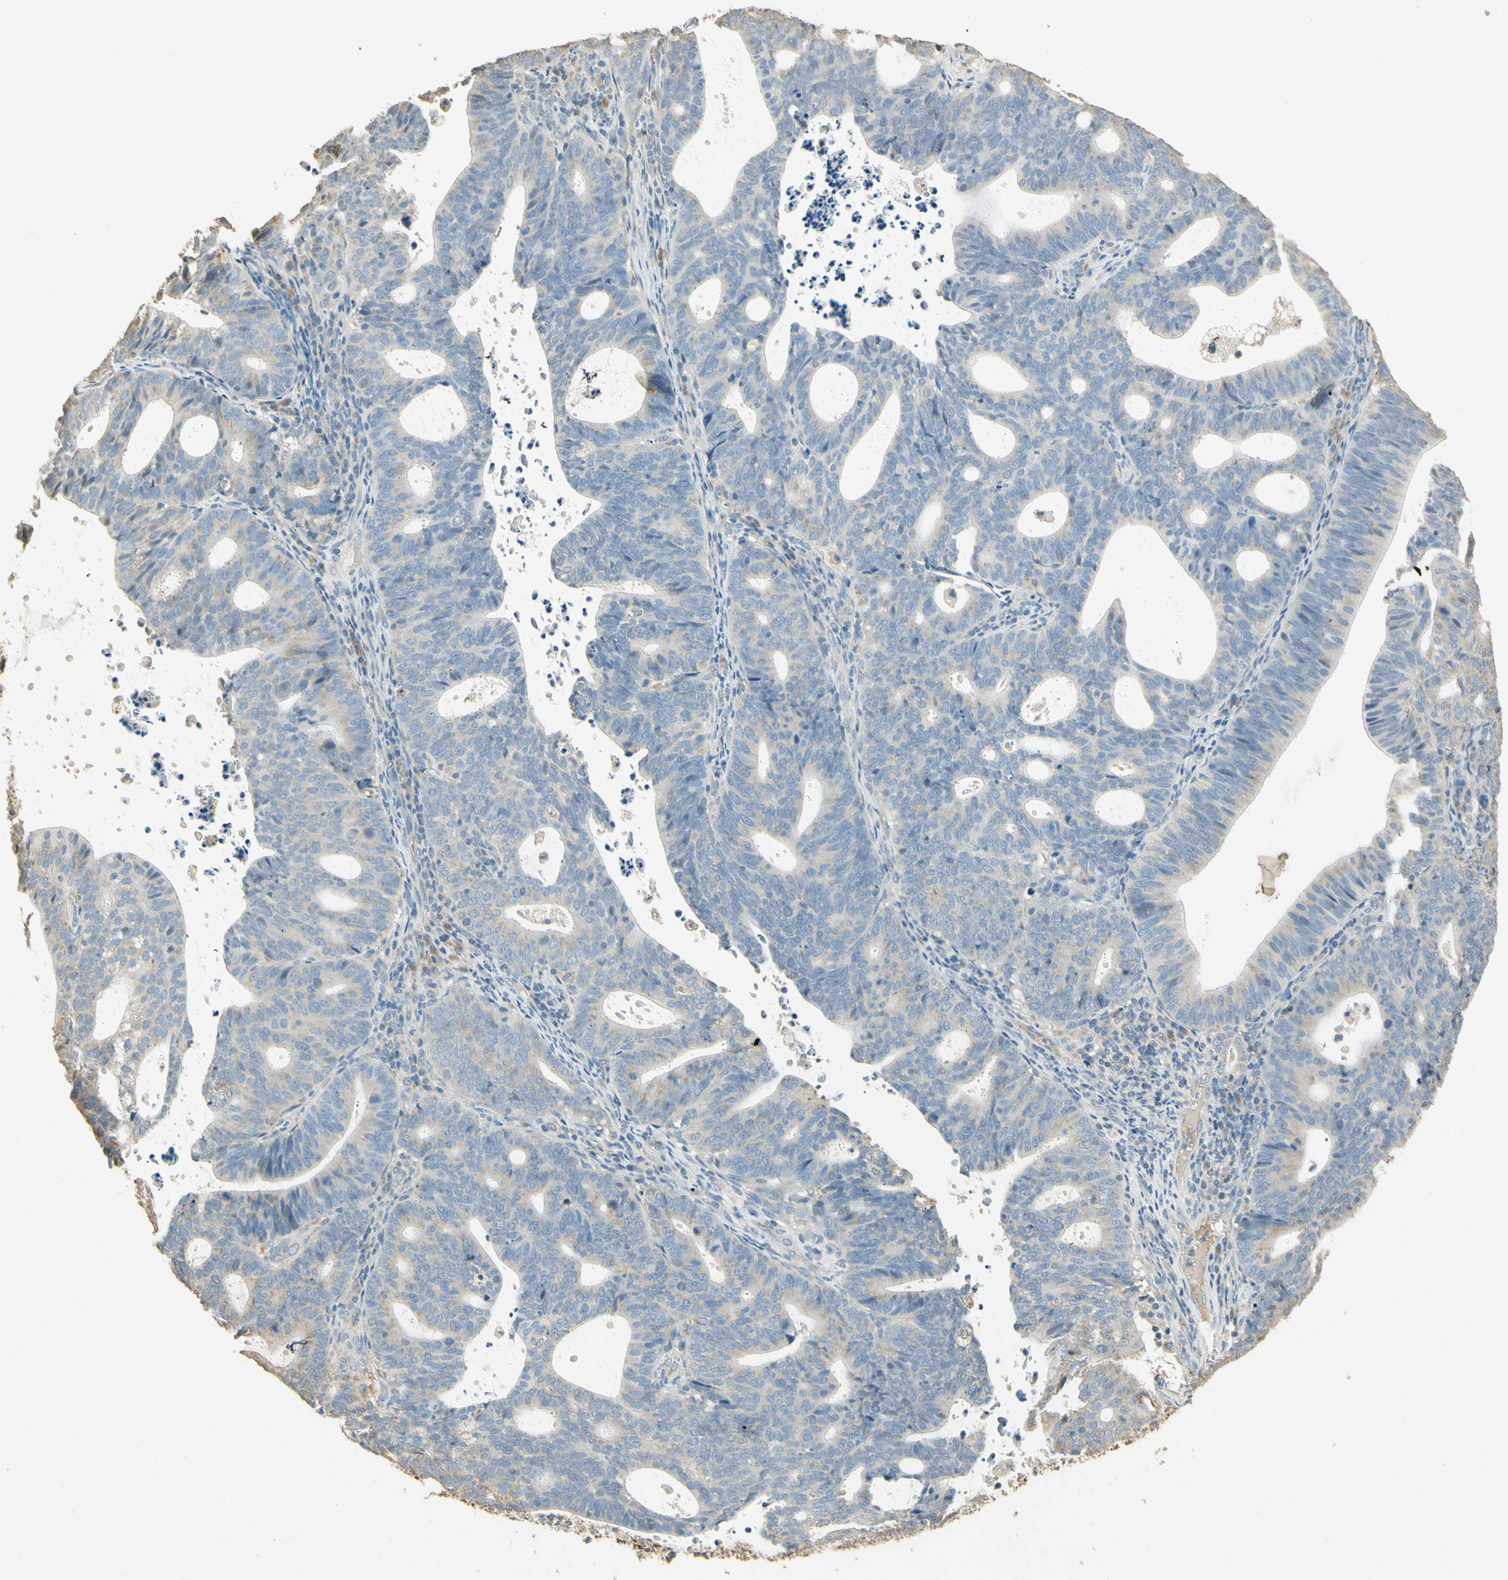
{"staining": {"intensity": "negative", "quantity": "none", "location": "none"}, "tissue": "endometrial cancer", "cell_type": "Tumor cells", "image_type": "cancer", "snomed": [{"axis": "morphology", "description": "Adenocarcinoma, NOS"}, {"axis": "topography", "description": "Uterus"}], "caption": "The histopathology image shows no staining of tumor cells in adenocarcinoma (endometrial).", "gene": "UXS1", "patient": {"sex": "female", "age": 83}}